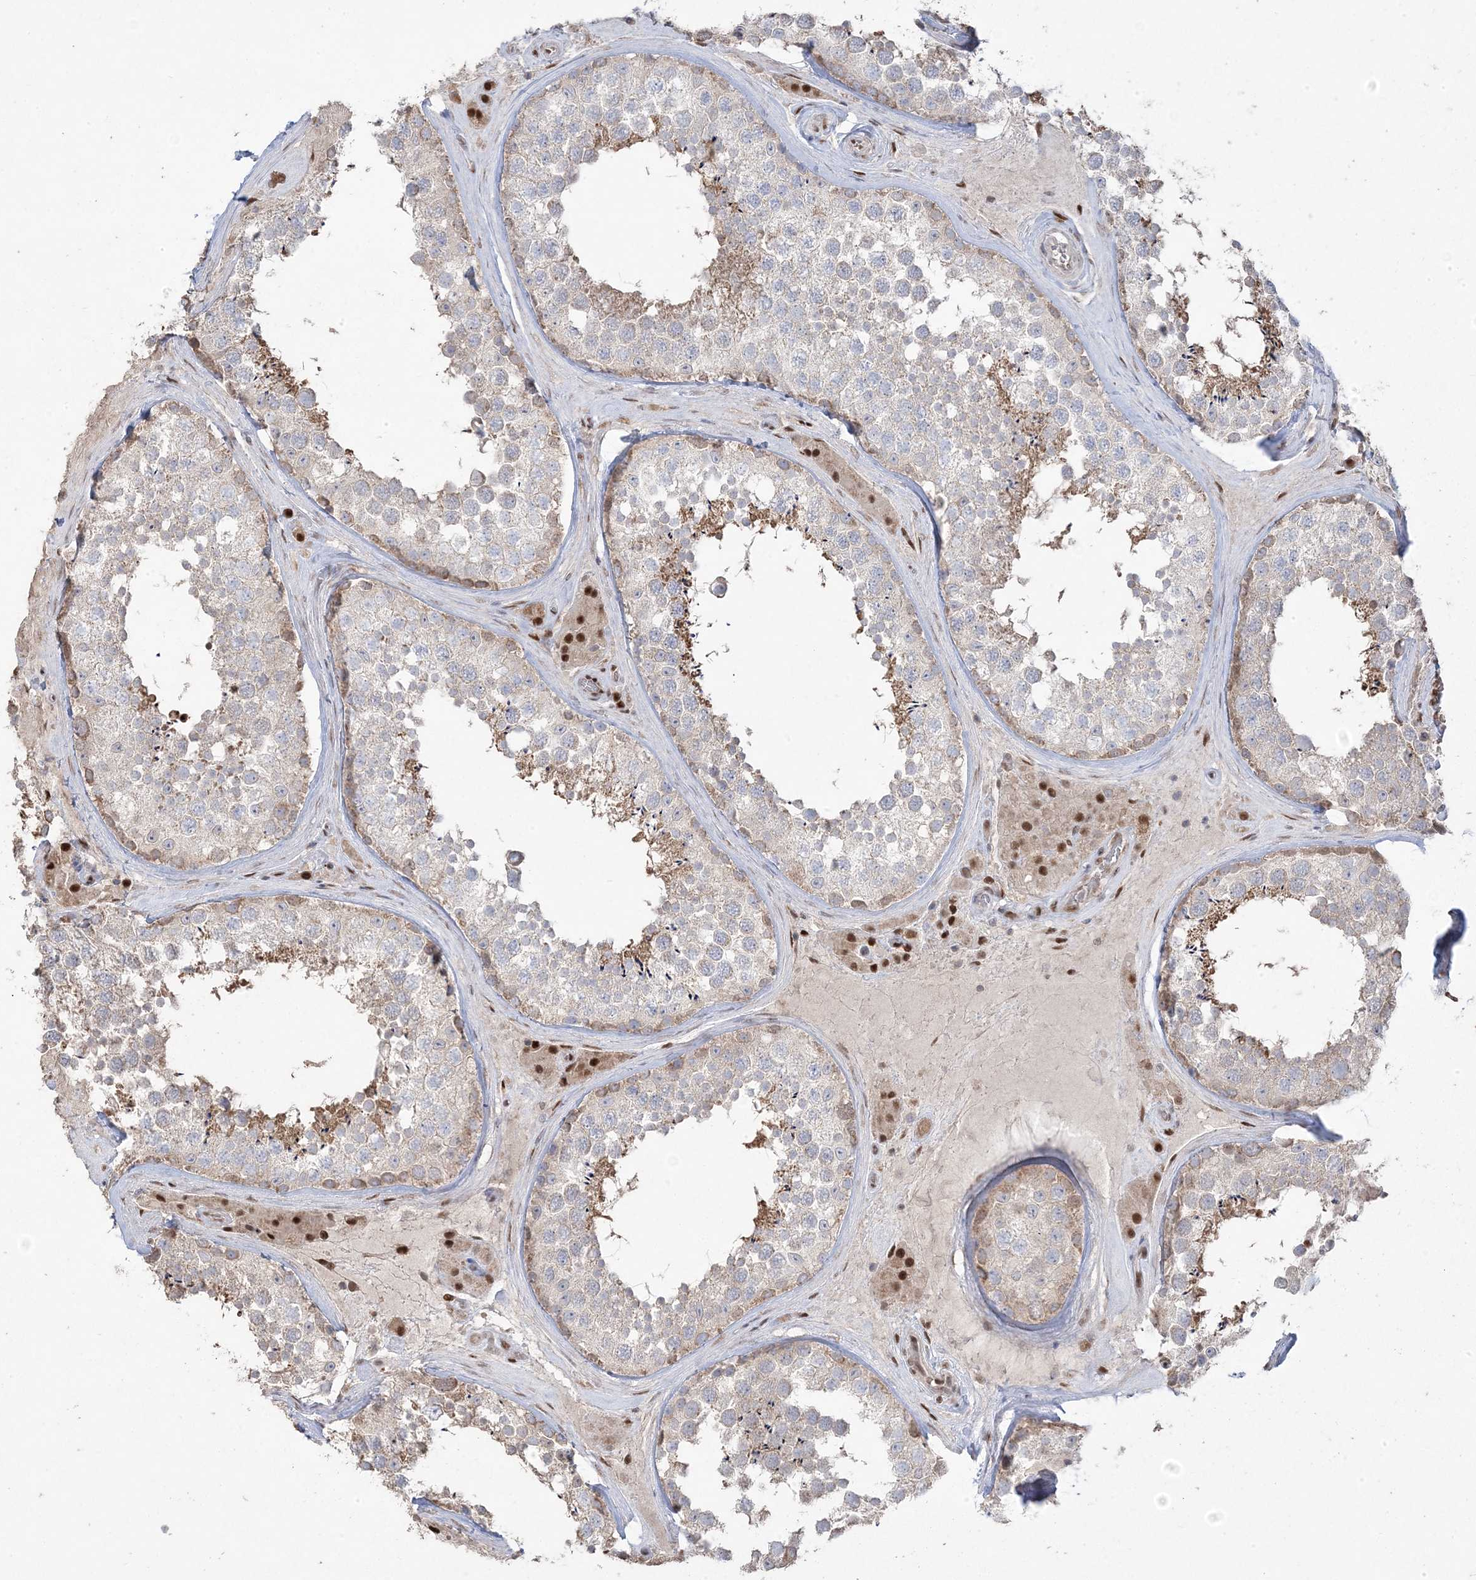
{"staining": {"intensity": "moderate", "quantity": "25%-75%", "location": "cytoplasmic/membranous"}, "tissue": "testis", "cell_type": "Cells in seminiferous ducts", "image_type": "normal", "snomed": [{"axis": "morphology", "description": "Normal tissue, NOS"}, {"axis": "topography", "description": "Testis"}], "caption": "Protein staining of benign testis reveals moderate cytoplasmic/membranous positivity in about 25%-75% of cells in seminiferous ducts.", "gene": "PPOX", "patient": {"sex": "male", "age": 46}}